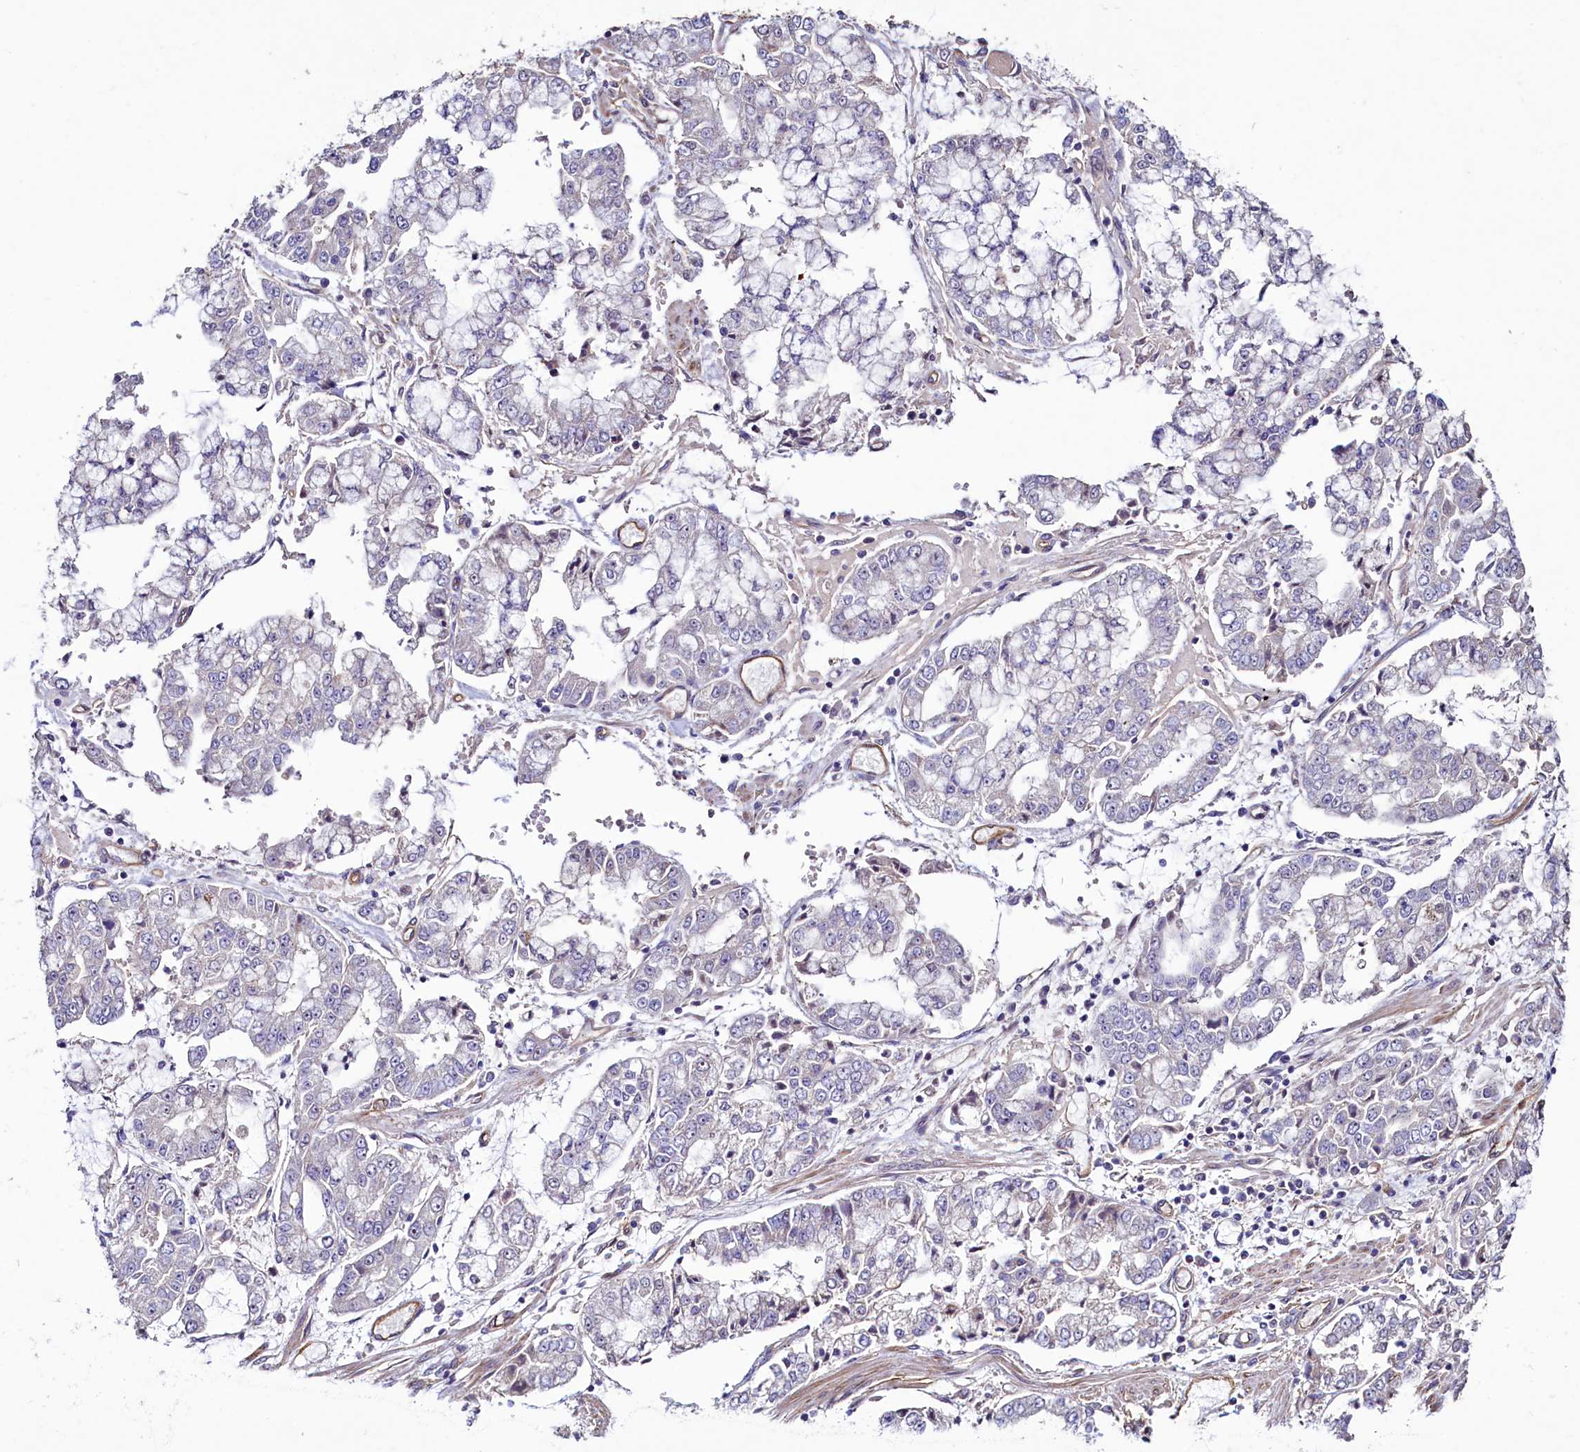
{"staining": {"intensity": "negative", "quantity": "none", "location": "none"}, "tissue": "stomach cancer", "cell_type": "Tumor cells", "image_type": "cancer", "snomed": [{"axis": "morphology", "description": "Adenocarcinoma, NOS"}, {"axis": "topography", "description": "Stomach"}], "caption": "Immunohistochemical staining of stomach cancer (adenocarcinoma) exhibits no significant positivity in tumor cells. (DAB IHC with hematoxylin counter stain).", "gene": "PALM", "patient": {"sex": "male", "age": 76}}